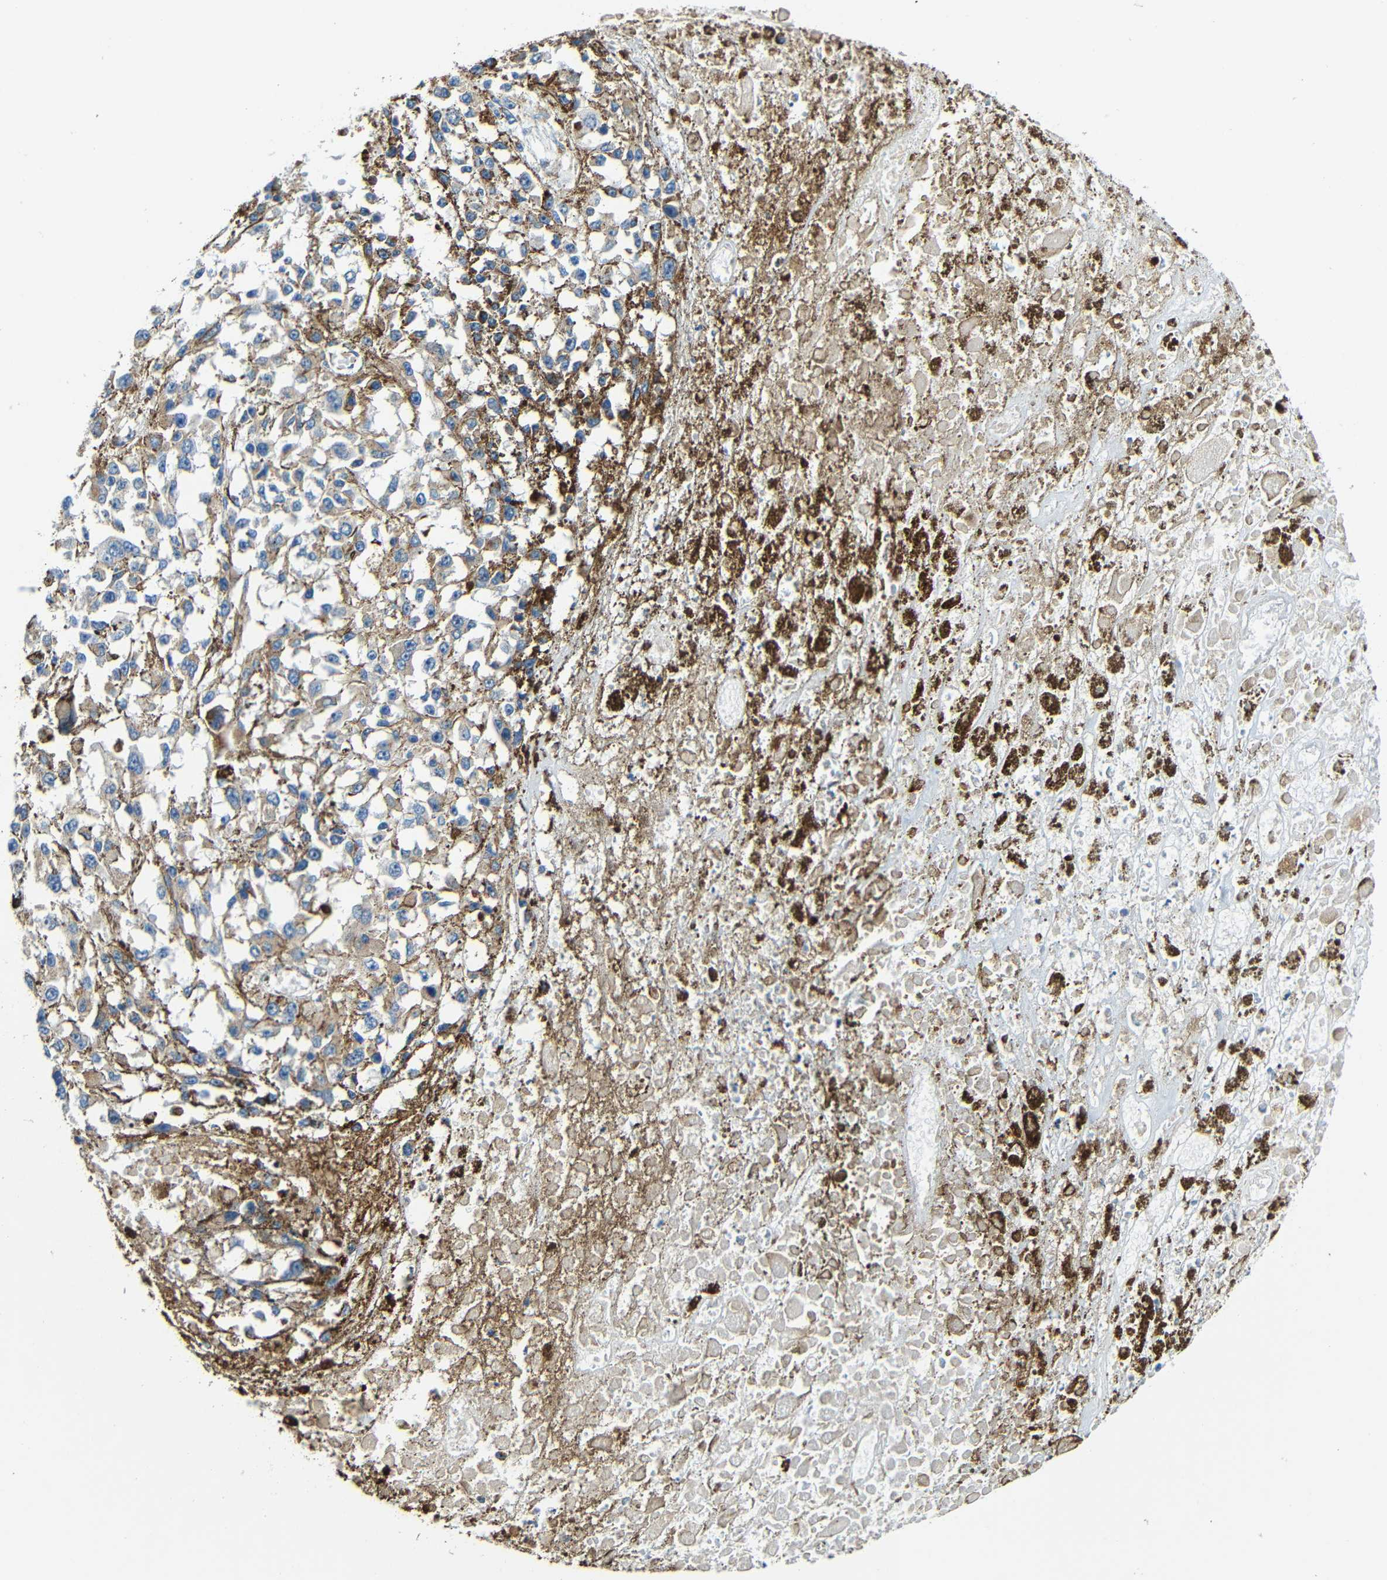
{"staining": {"intensity": "moderate", "quantity": "25%-75%", "location": "cytoplasmic/membranous"}, "tissue": "melanoma", "cell_type": "Tumor cells", "image_type": "cancer", "snomed": [{"axis": "morphology", "description": "Malignant melanoma, Metastatic site"}, {"axis": "topography", "description": "Lymph node"}], "caption": "Human malignant melanoma (metastatic site) stained with a brown dye exhibits moderate cytoplasmic/membranous positive expression in about 25%-75% of tumor cells.", "gene": "GALNT18", "patient": {"sex": "male", "age": 59}}